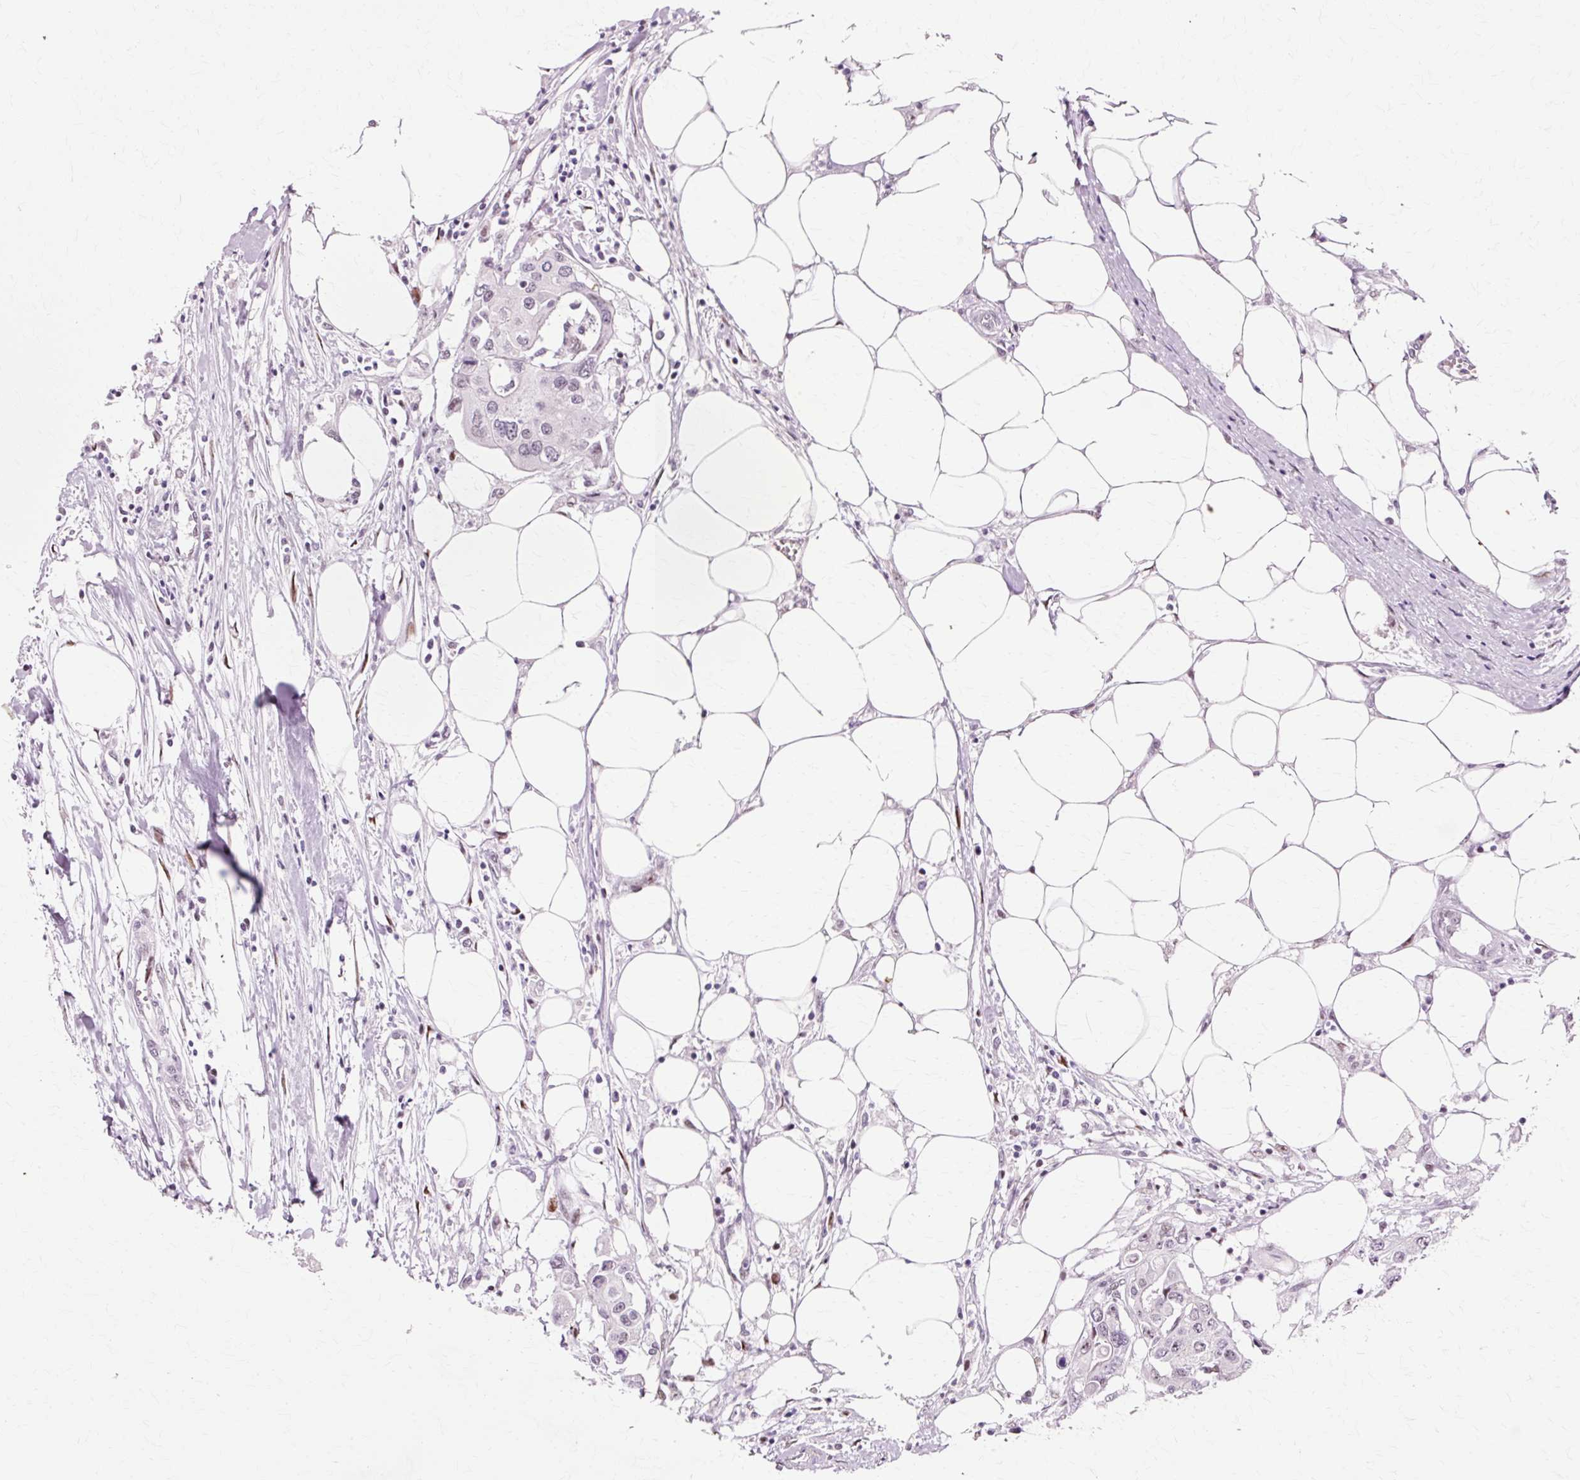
{"staining": {"intensity": "negative", "quantity": "none", "location": "none"}, "tissue": "colorectal cancer", "cell_type": "Tumor cells", "image_type": "cancer", "snomed": [{"axis": "morphology", "description": "Adenocarcinoma, NOS"}, {"axis": "topography", "description": "Colon"}], "caption": "Immunohistochemistry photomicrograph of neoplastic tissue: human colorectal adenocarcinoma stained with DAB shows no significant protein expression in tumor cells.", "gene": "MACROD2", "patient": {"sex": "male", "age": 77}}